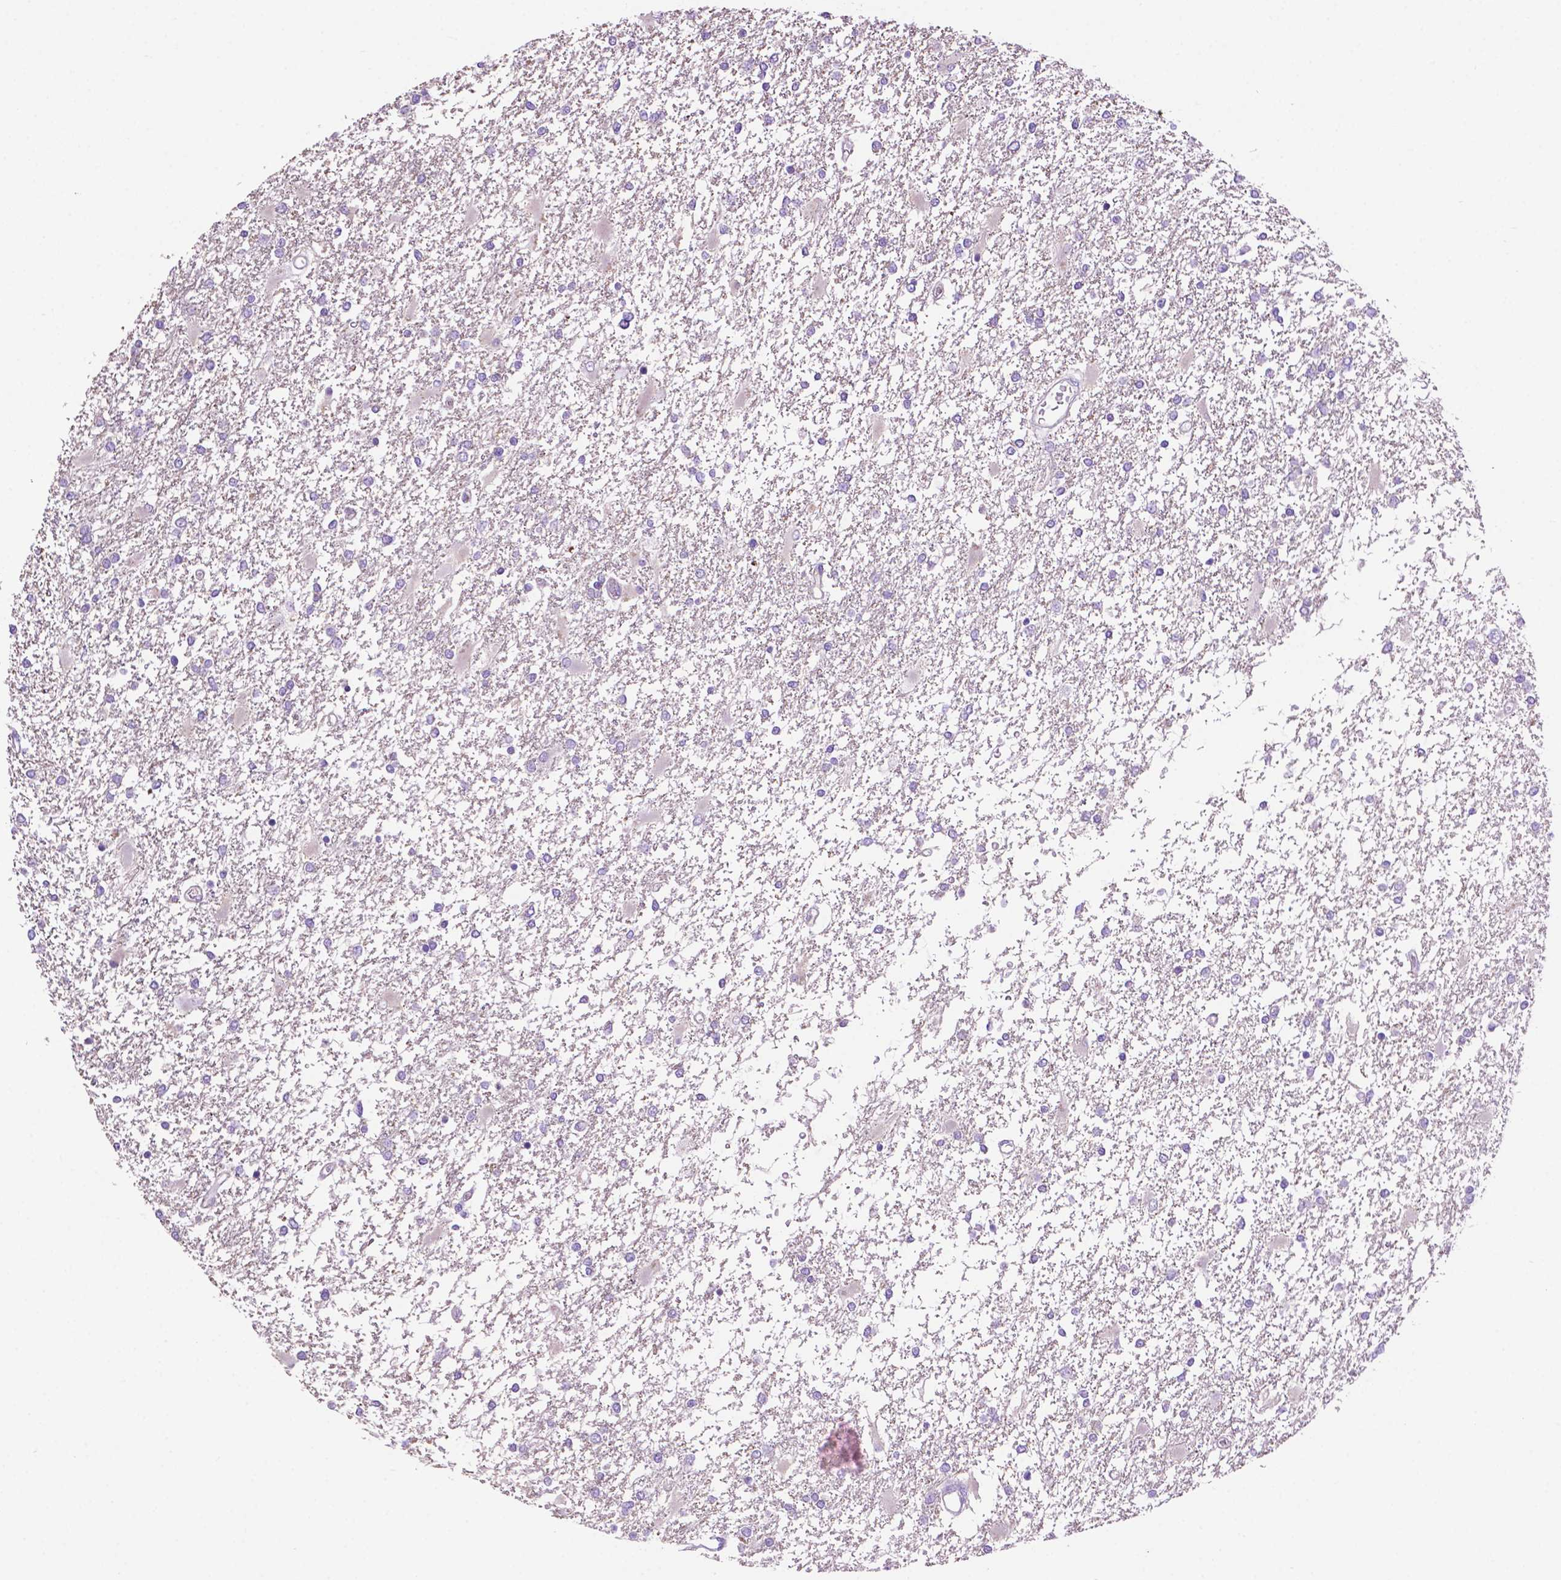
{"staining": {"intensity": "negative", "quantity": "none", "location": "none"}, "tissue": "glioma", "cell_type": "Tumor cells", "image_type": "cancer", "snomed": [{"axis": "morphology", "description": "Glioma, malignant, High grade"}, {"axis": "topography", "description": "Cerebral cortex"}], "caption": "Immunohistochemical staining of glioma demonstrates no significant expression in tumor cells.", "gene": "PHYHIP", "patient": {"sex": "male", "age": 79}}